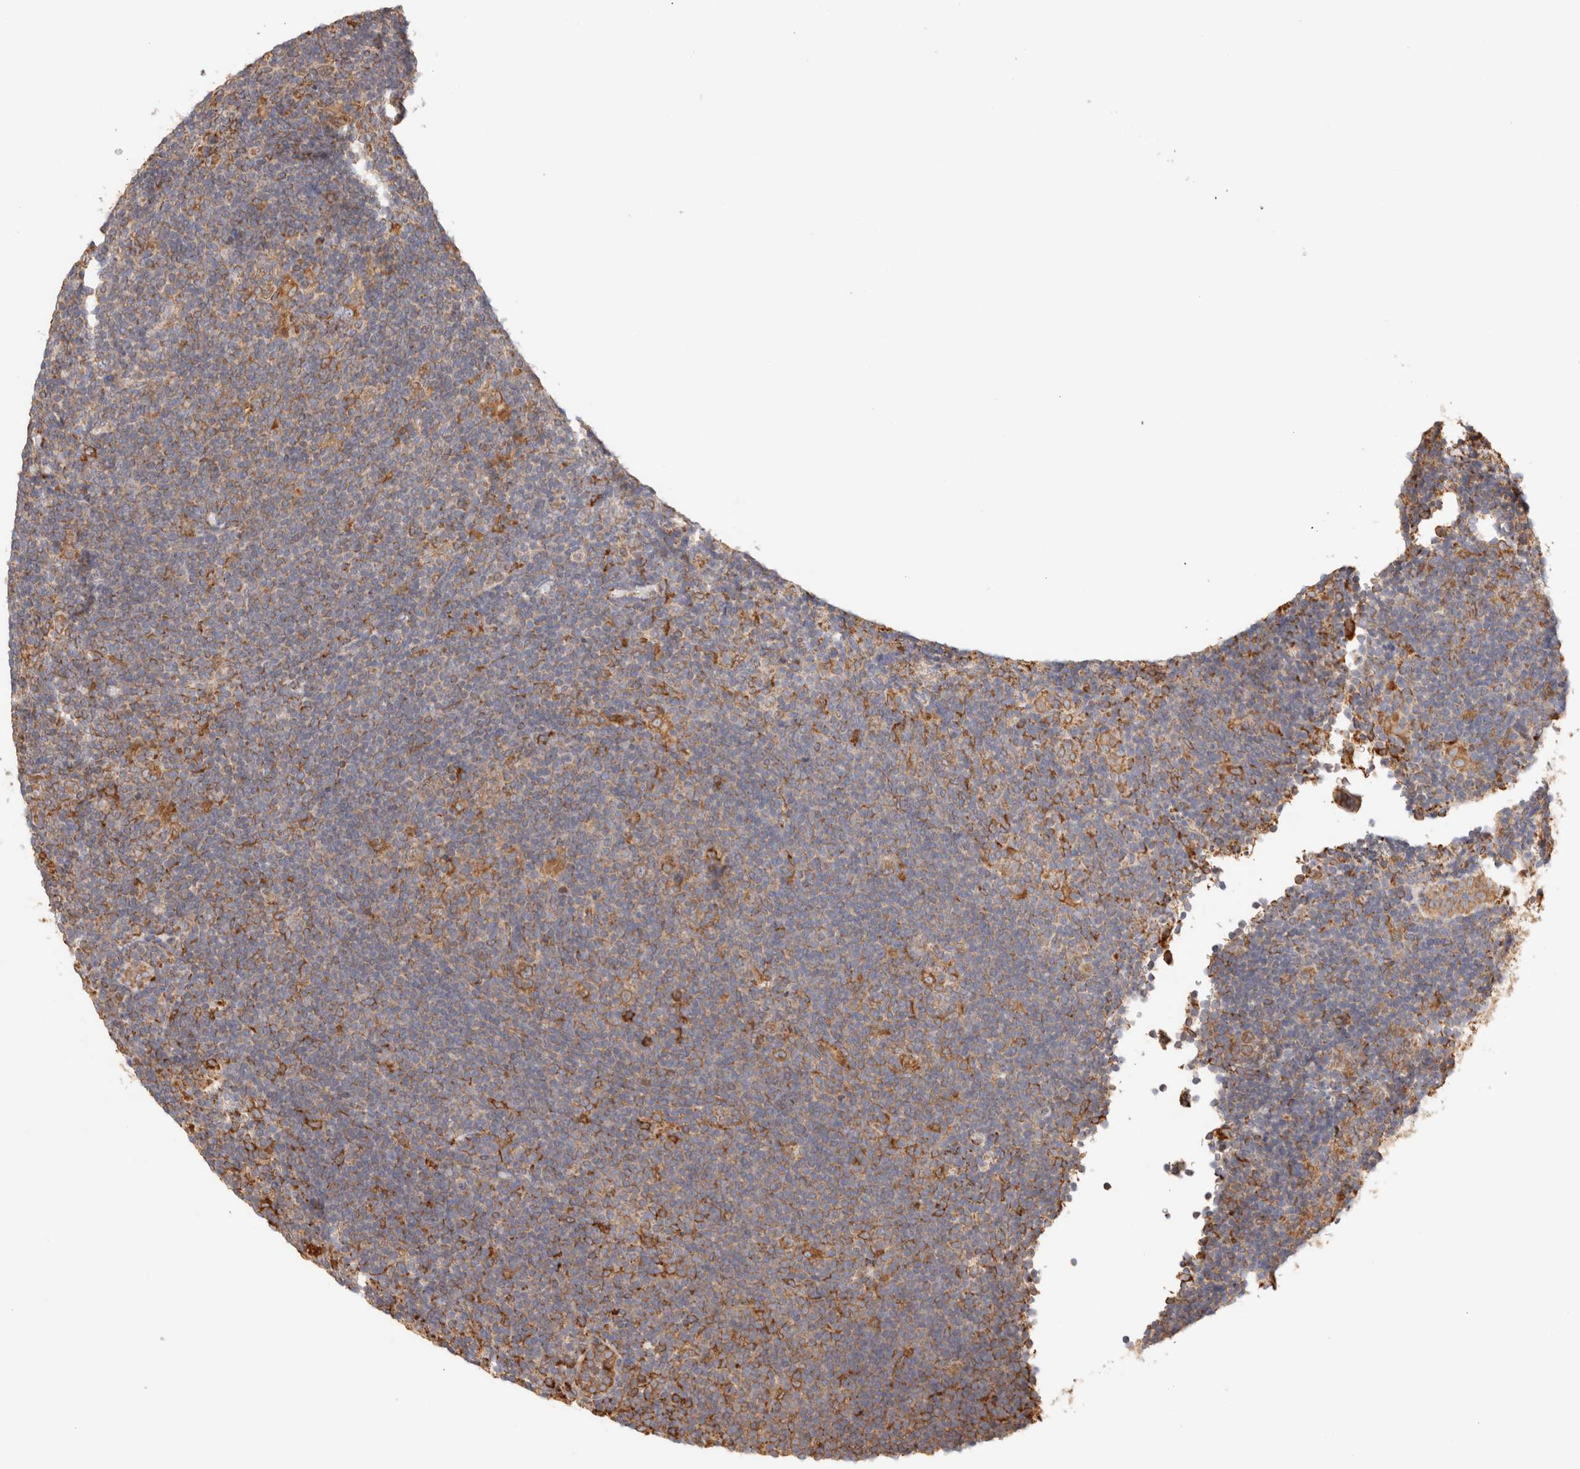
{"staining": {"intensity": "moderate", "quantity": ">75%", "location": "cytoplasmic/membranous"}, "tissue": "lymphoma", "cell_type": "Tumor cells", "image_type": "cancer", "snomed": [{"axis": "morphology", "description": "Hodgkin's disease, NOS"}, {"axis": "topography", "description": "Lymph node"}], "caption": "The immunohistochemical stain highlights moderate cytoplasmic/membranous positivity in tumor cells of lymphoma tissue.", "gene": "FER", "patient": {"sex": "female", "age": 57}}